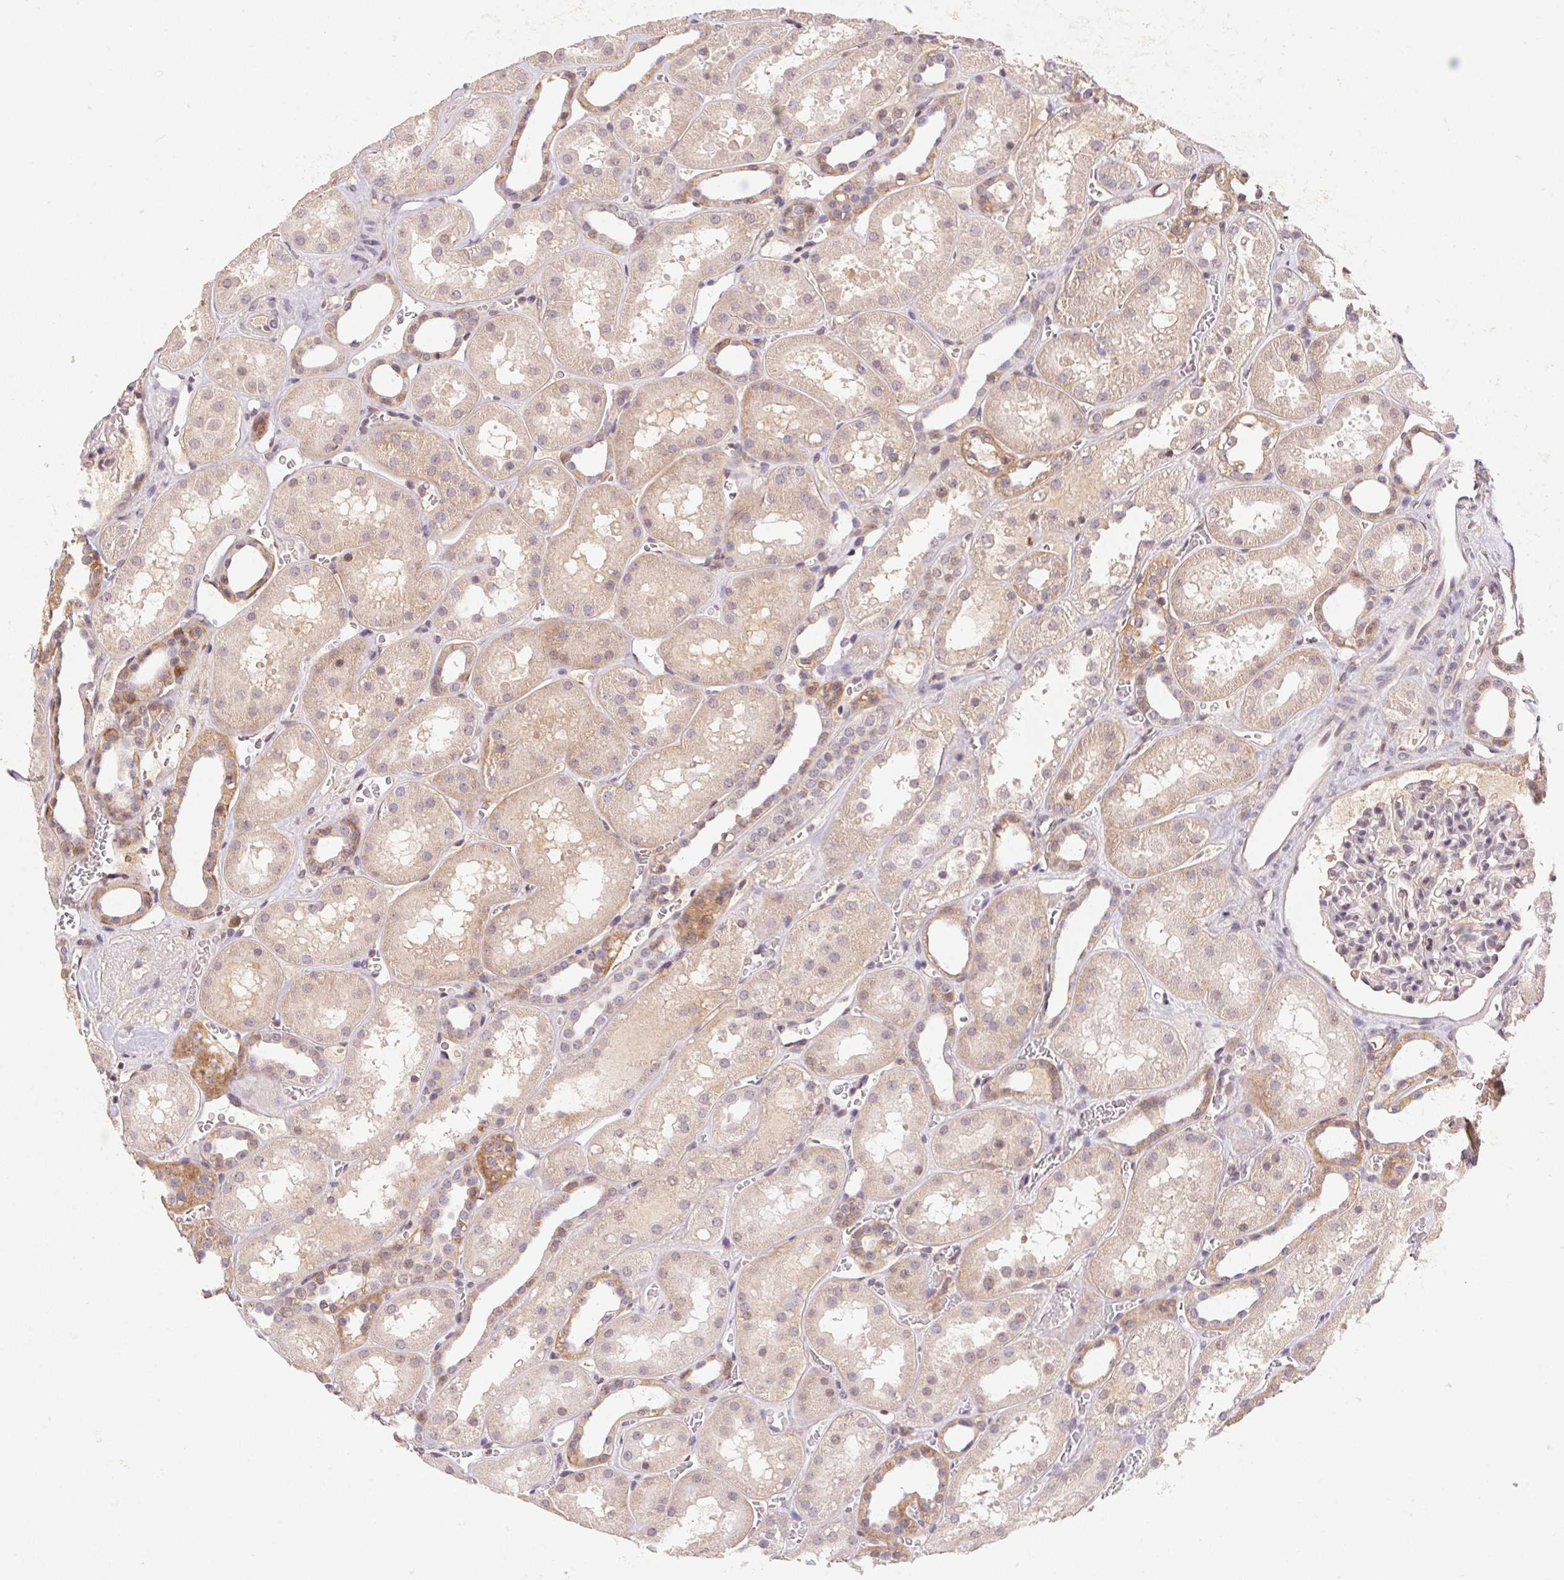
{"staining": {"intensity": "negative", "quantity": "none", "location": "none"}, "tissue": "kidney", "cell_type": "Cells in glomeruli", "image_type": "normal", "snomed": [{"axis": "morphology", "description": "Normal tissue, NOS"}, {"axis": "topography", "description": "Kidney"}], "caption": "Immunohistochemical staining of unremarkable human kidney displays no significant staining in cells in glomeruli.", "gene": "SLC52A2", "patient": {"sex": "female", "age": 41}}